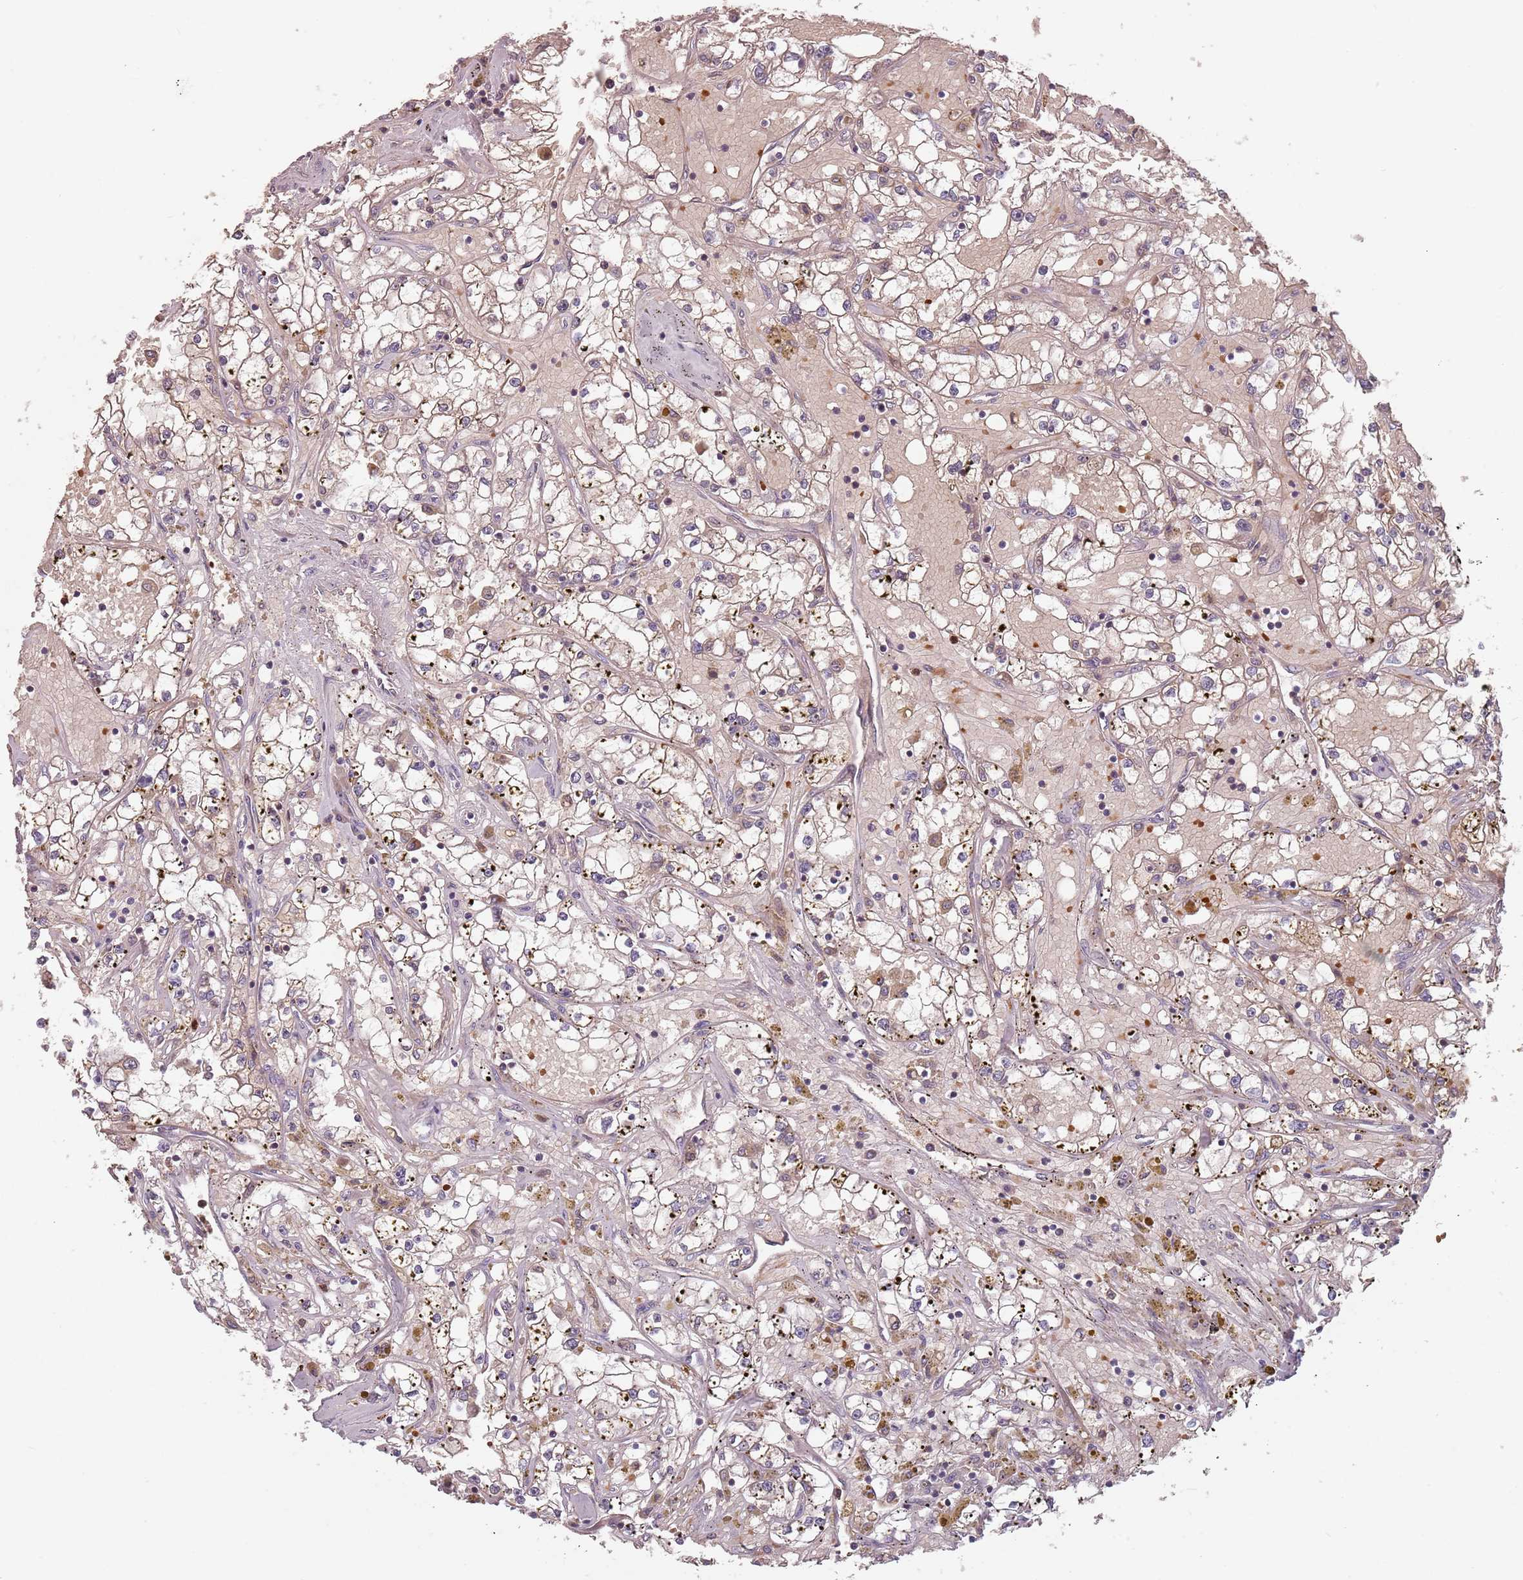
{"staining": {"intensity": "negative", "quantity": "none", "location": "none"}, "tissue": "renal cancer", "cell_type": "Tumor cells", "image_type": "cancer", "snomed": [{"axis": "morphology", "description": "Adenocarcinoma, NOS"}, {"axis": "topography", "description": "Kidney"}], "caption": "Photomicrograph shows no protein expression in tumor cells of renal cancer tissue.", "gene": "GPR180", "patient": {"sex": "male", "age": 56}}